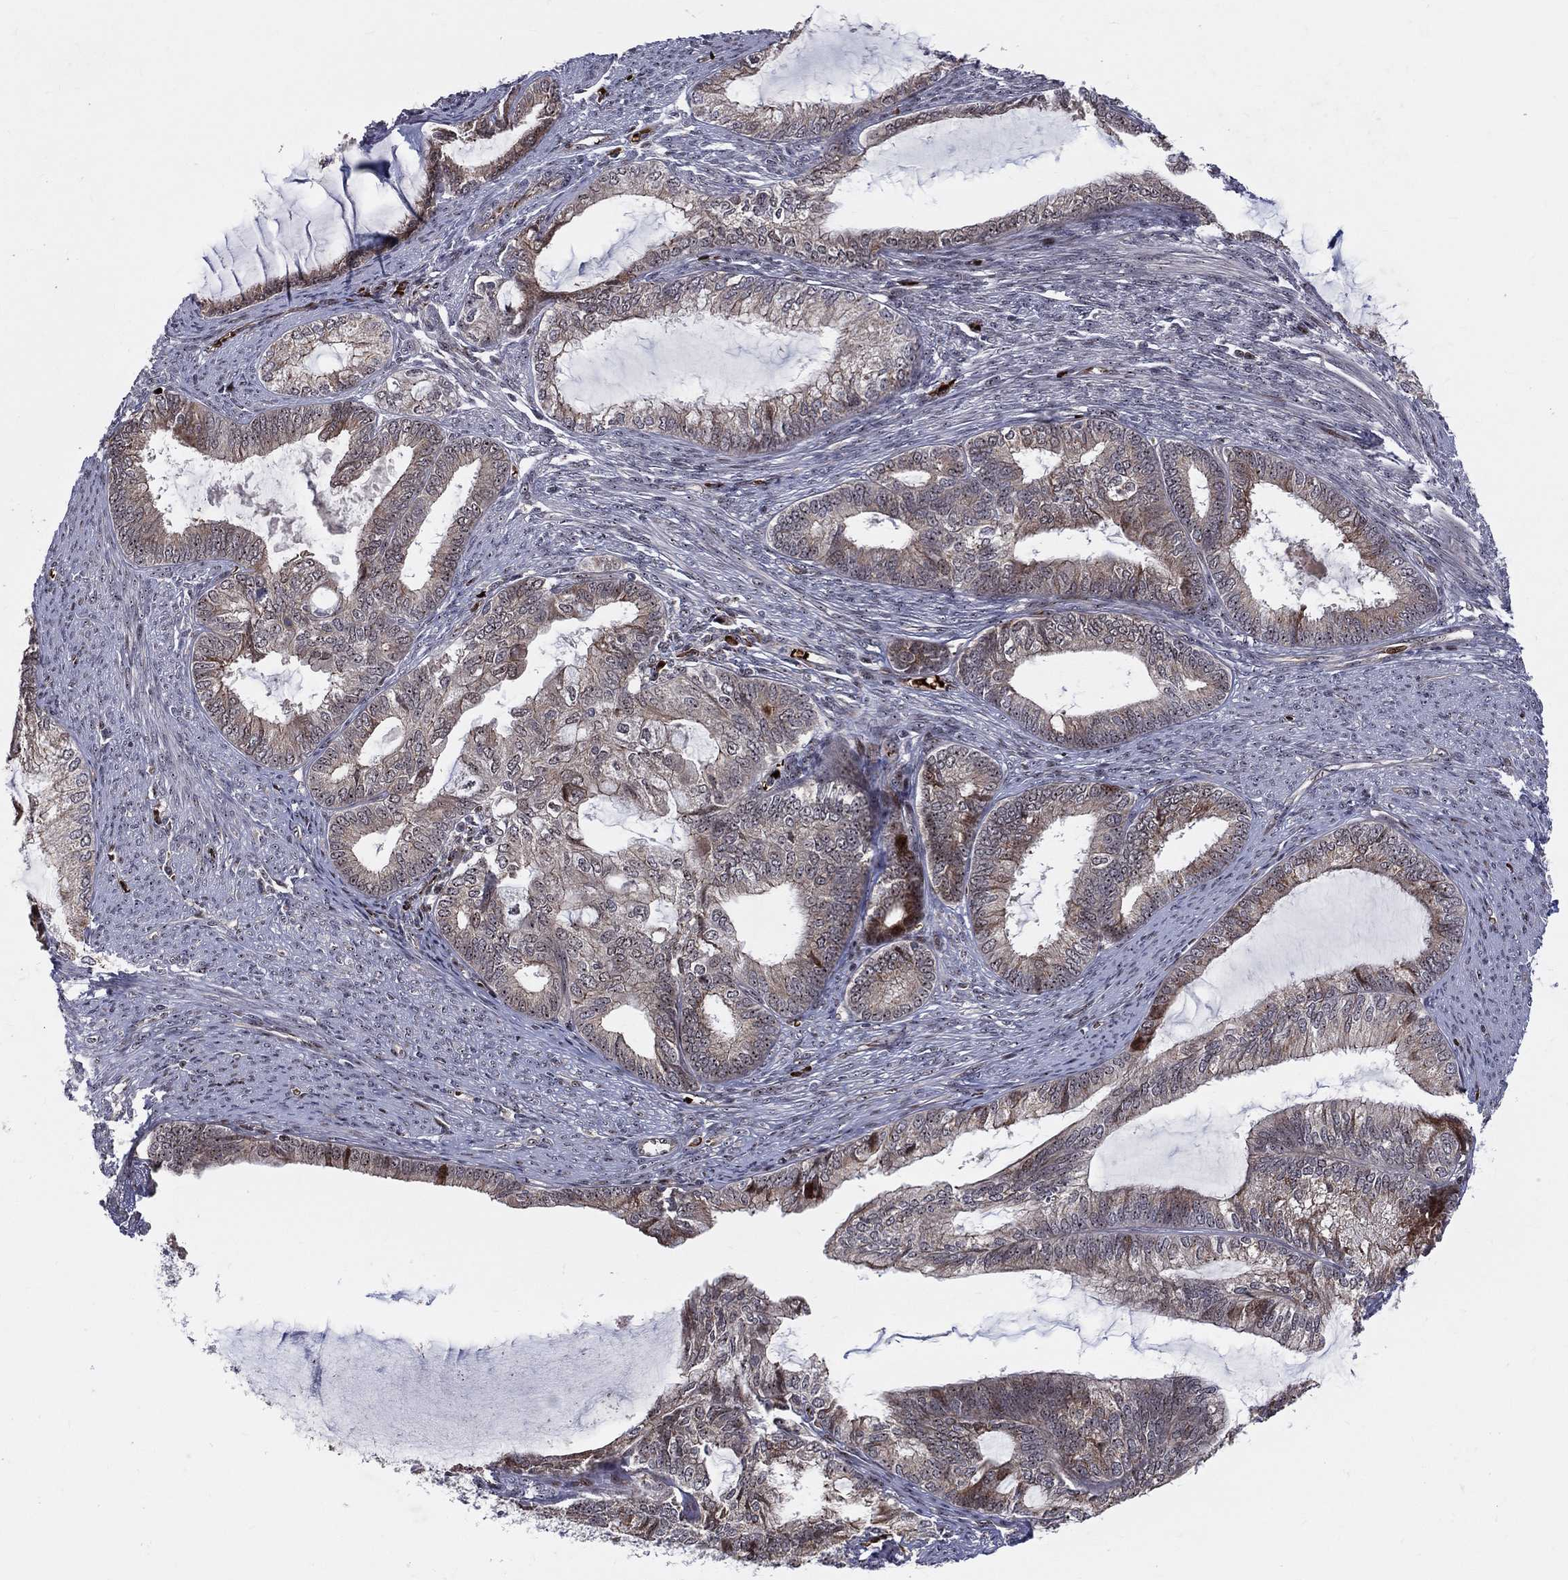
{"staining": {"intensity": "strong", "quantity": "<25%", "location": "cytoplasmic/membranous"}, "tissue": "endometrial cancer", "cell_type": "Tumor cells", "image_type": "cancer", "snomed": [{"axis": "morphology", "description": "Adenocarcinoma, NOS"}, {"axis": "topography", "description": "Endometrium"}], "caption": "Strong cytoplasmic/membranous positivity is present in about <25% of tumor cells in adenocarcinoma (endometrial). (Stains: DAB (3,3'-diaminobenzidine) in brown, nuclei in blue, Microscopy: brightfield microscopy at high magnification).", "gene": "VHL", "patient": {"sex": "female", "age": 86}}